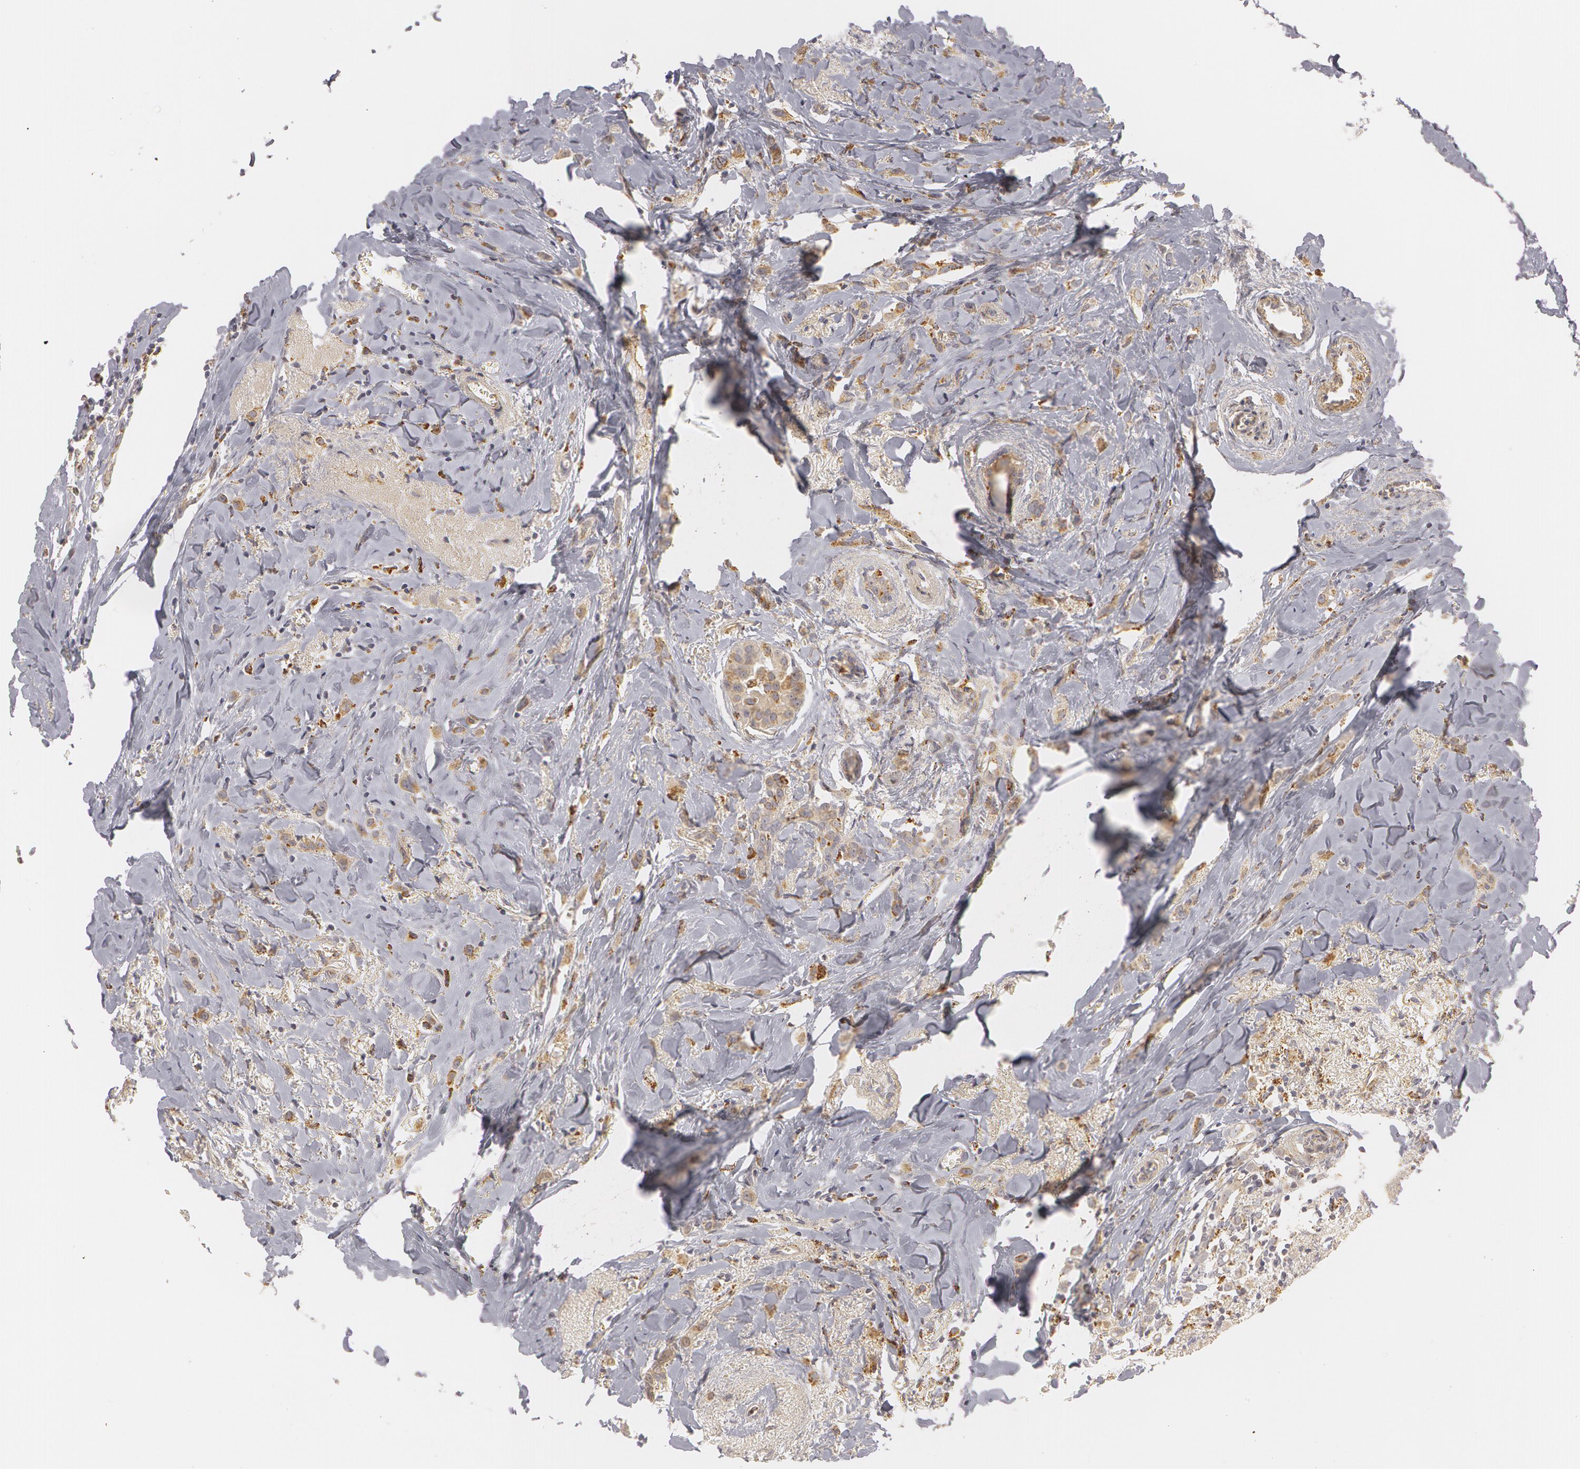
{"staining": {"intensity": "weak", "quantity": "25%-75%", "location": "cytoplasmic/membranous"}, "tissue": "breast cancer", "cell_type": "Tumor cells", "image_type": "cancer", "snomed": [{"axis": "morphology", "description": "Lobular carcinoma"}, {"axis": "topography", "description": "Breast"}], "caption": "DAB immunohistochemical staining of breast cancer (lobular carcinoma) displays weak cytoplasmic/membranous protein expression in about 25%-75% of tumor cells.", "gene": "C7", "patient": {"sex": "female", "age": 57}}